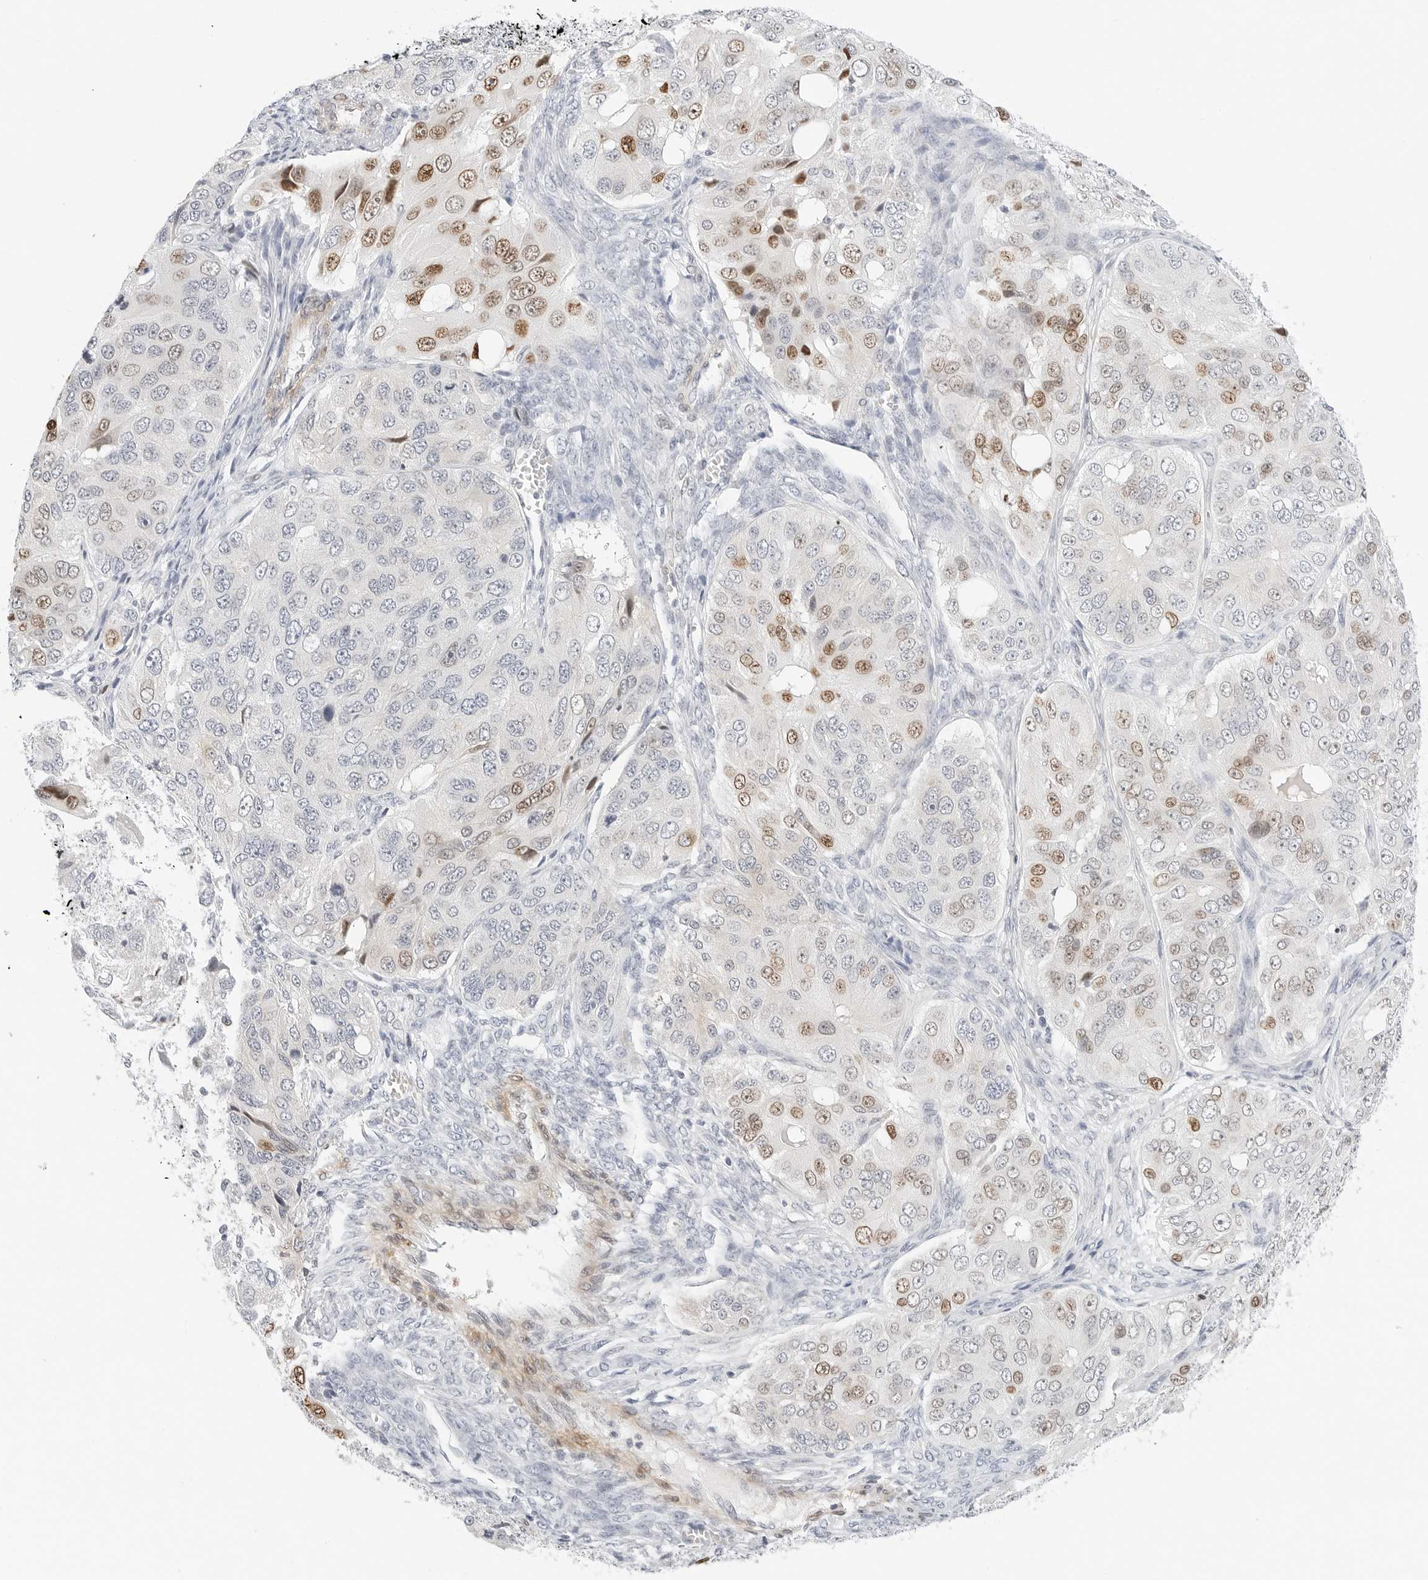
{"staining": {"intensity": "moderate", "quantity": "<25%", "location": "nuclear"}, "tissue": "ovarian cancer", "cell_type": "Tumor cells", "image_type": "cancer", "snomed": [{"axis": "morphology", "description": "Carcinoma, endometroid"}, {"axis": "topography", "description": "Ovary"}], "caption": "This micrograph displays ovarian cancer (endometroid carcinoma) stained with immunohistochemistry to label a protein in brown. The nuclear of tumor cells show moderate positivity for the protein. Nuclei are counter-stained blue.", "gene": "SPIDR", "patient": {"sex": "female", "age": 51}}